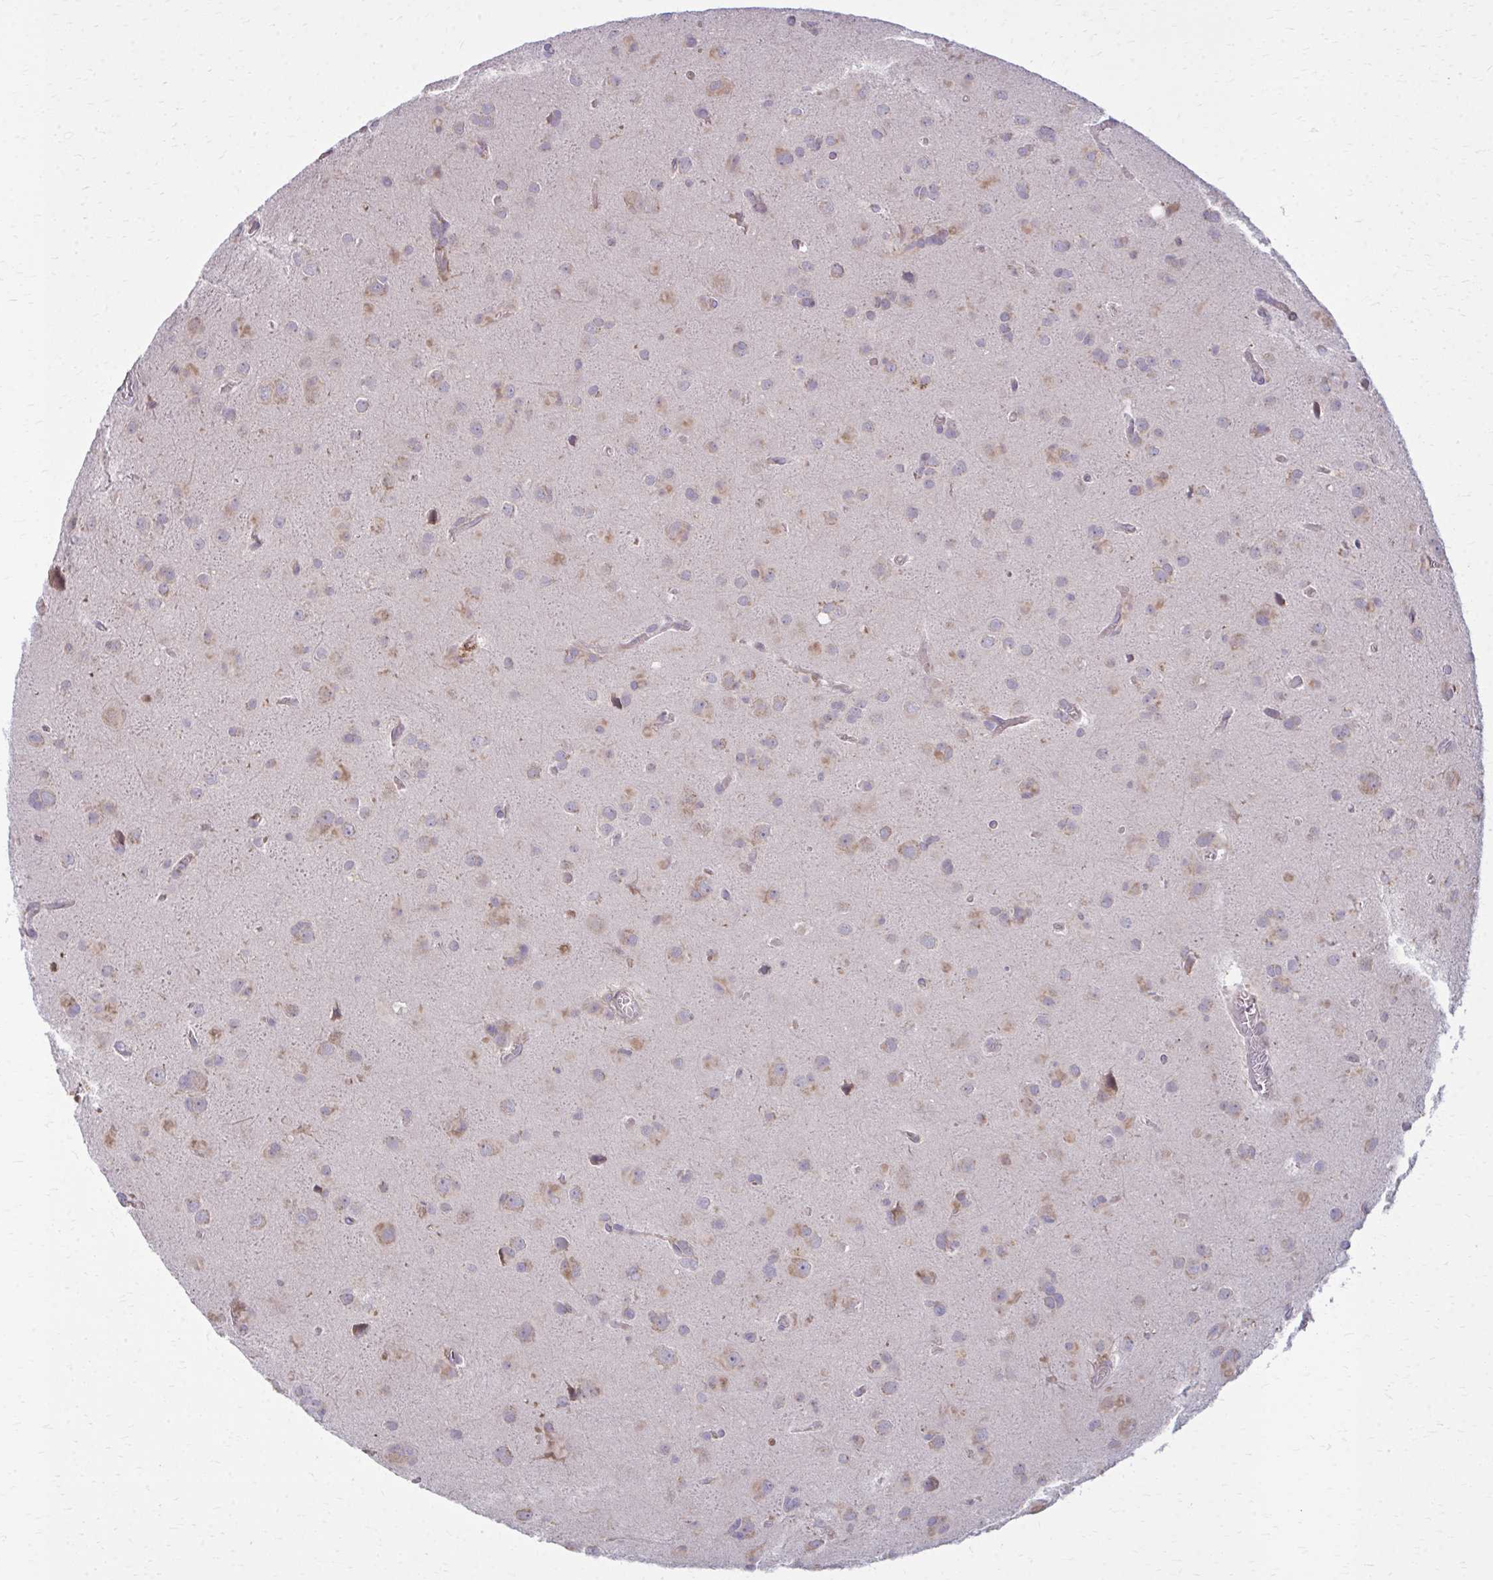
{"staining": {"intensity": "weak", "quantity": "25%-75%", "location": "cytoplasmic/membranous"}, "tissue": "glioma", "cell_type": "Tumor cells", "image_type": "cancer", "snomed": [{"axis": "morphology", "description": "Glioma, malignant, Low grade"}, {"axis": "topography", "description": "Brain"}], "caption": "Human glioma stained for a protein (brown) shows weak cytoplasmic/membranous positive staining in approximately 25%-75% of tumor cells.", "gene": "CEMP1", "patient": {"sex": "male", "age": 58}}